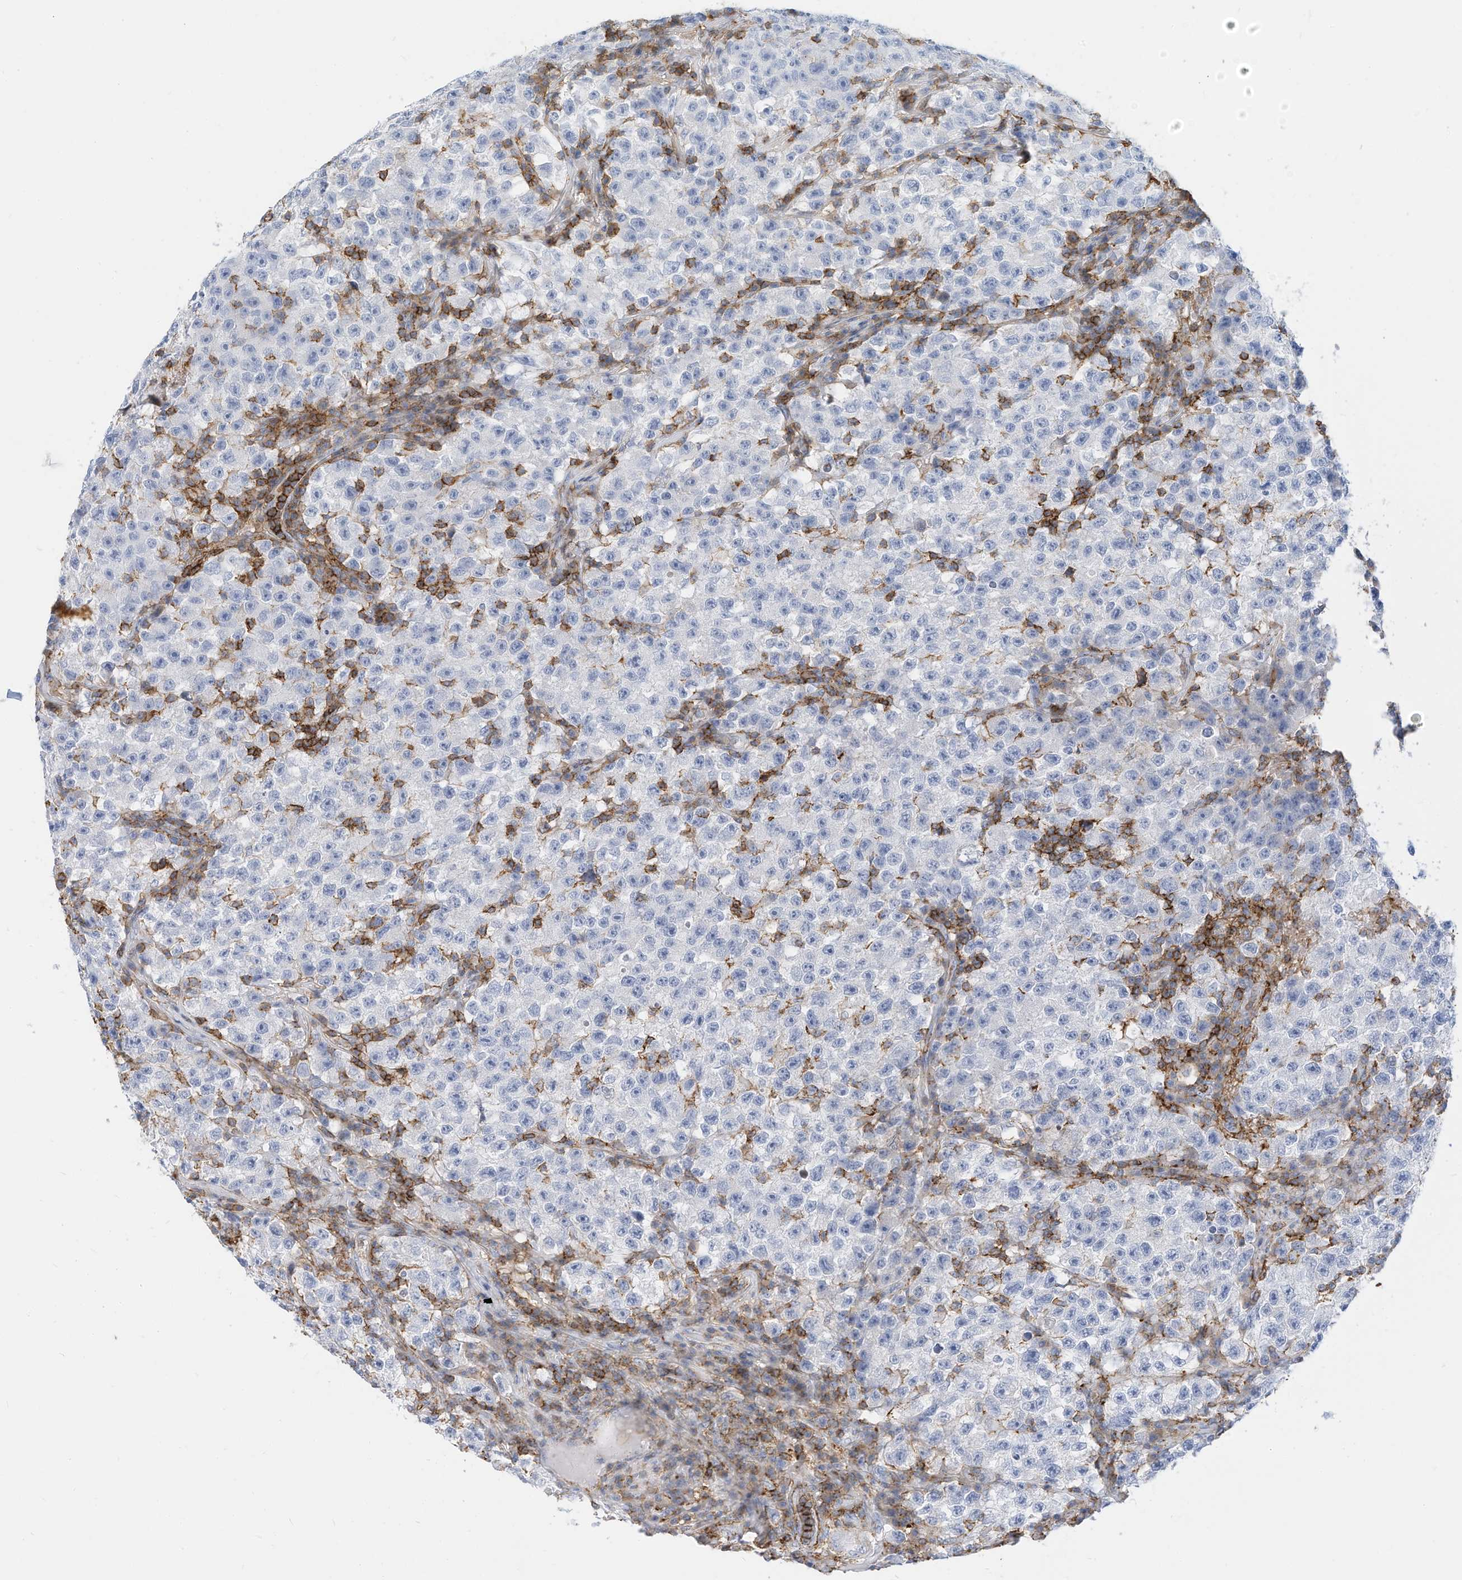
{"staining": {"intensity": "negative", "quantity": "none", "location": "none"}, "tissue": "testis cancer", "cell_type": "Tumor cells", "image_type": "cancer", "snomed": [{"axis": "morphology", "description": "Seminoma, NOS"}, {"axis": "topography", "description": "Testis"}], "caption": "Immunohistochemical staining of human seminoma (testis) displays no significant expression in tumor cells.", "gene": "TXNDC9", "patient": {"sex": "male", "age": 22}}